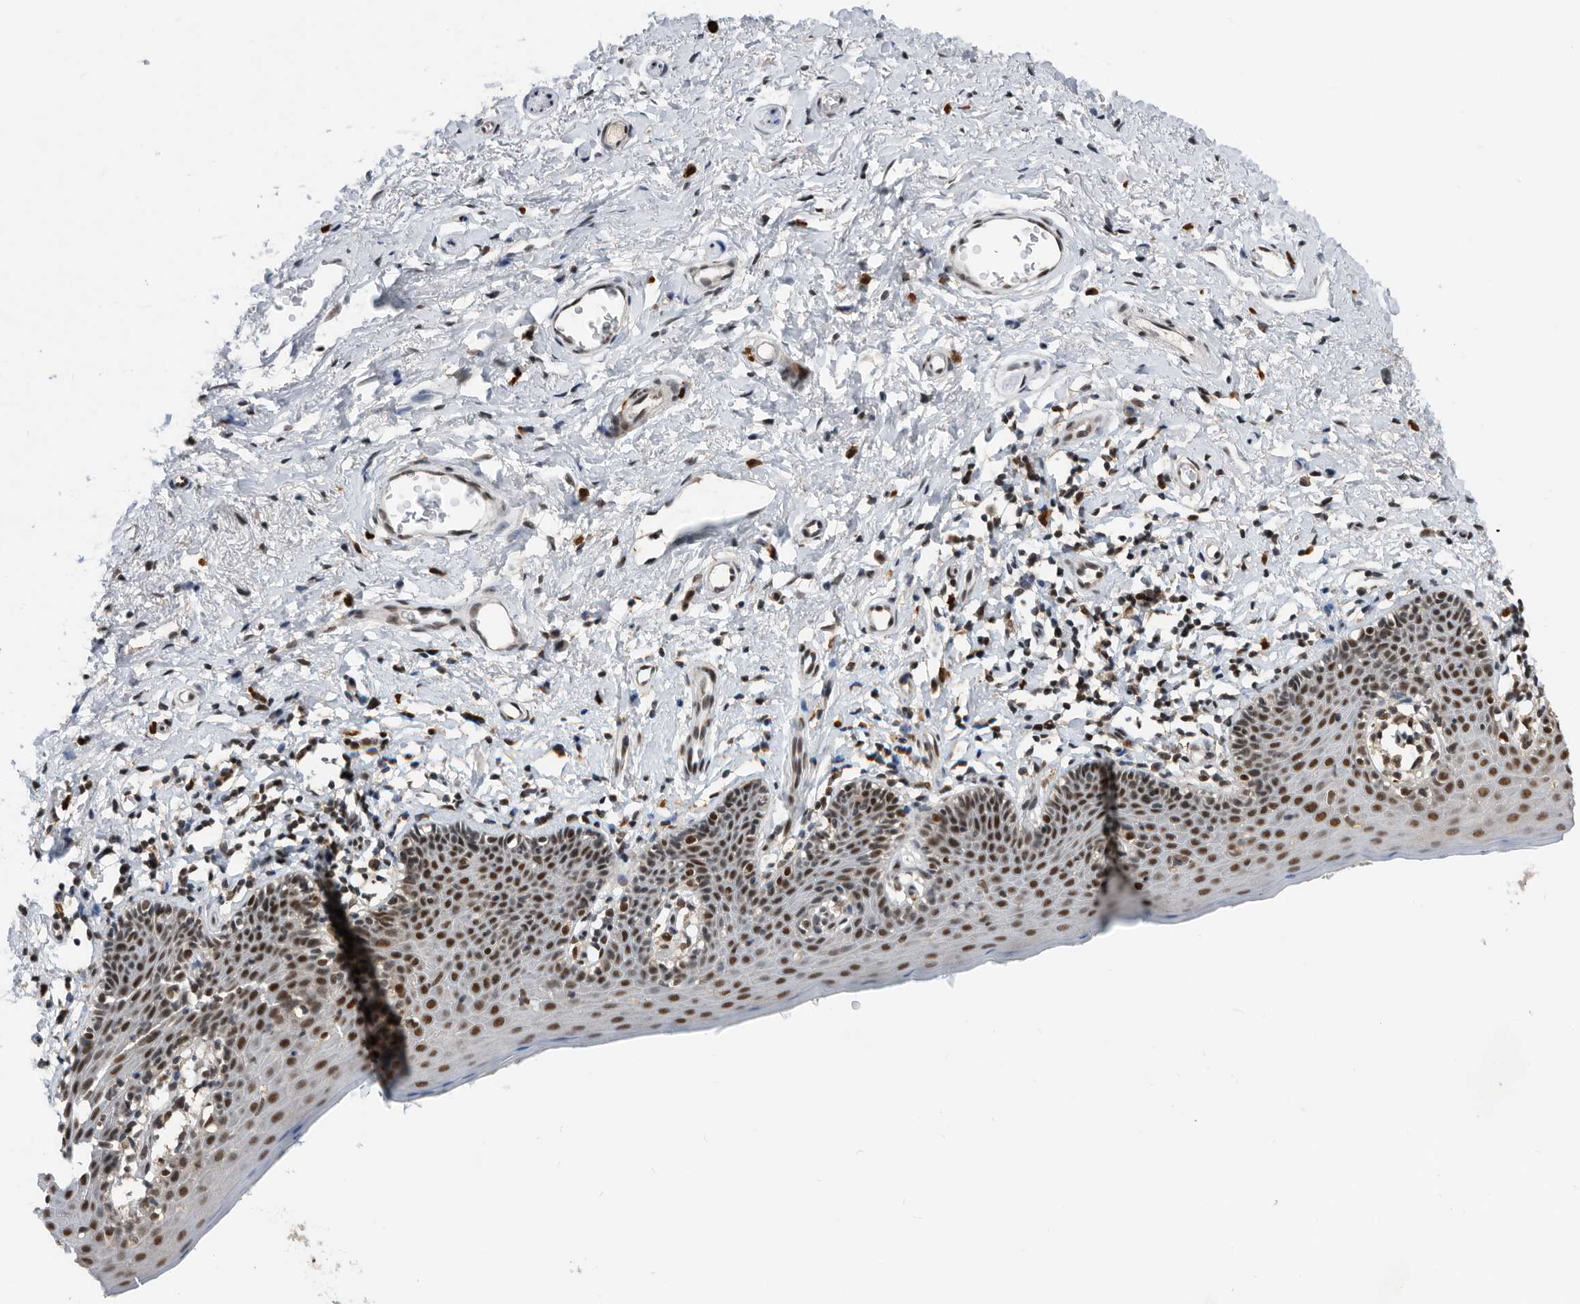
{"staining": {"intensity": "strong", "quantity": ">75%", "location": "nuclear"}, "tissue": "skin", "cell_type": "Epidermal cells", "image_type": "normal", "snomed": [{"axis": "morphology", "description": "Normal tissue, NOS"}, {"axis": "topography", "description": "Vulva"}], "caption": "IHC image of unremarkable skin stained for a protein (brown), which exhibits high levels of strong nuclear positivity in approximately >75% of epidermal cells.", "gene": "ZNF260", "patient": {"sex": "female", "age": 66}}